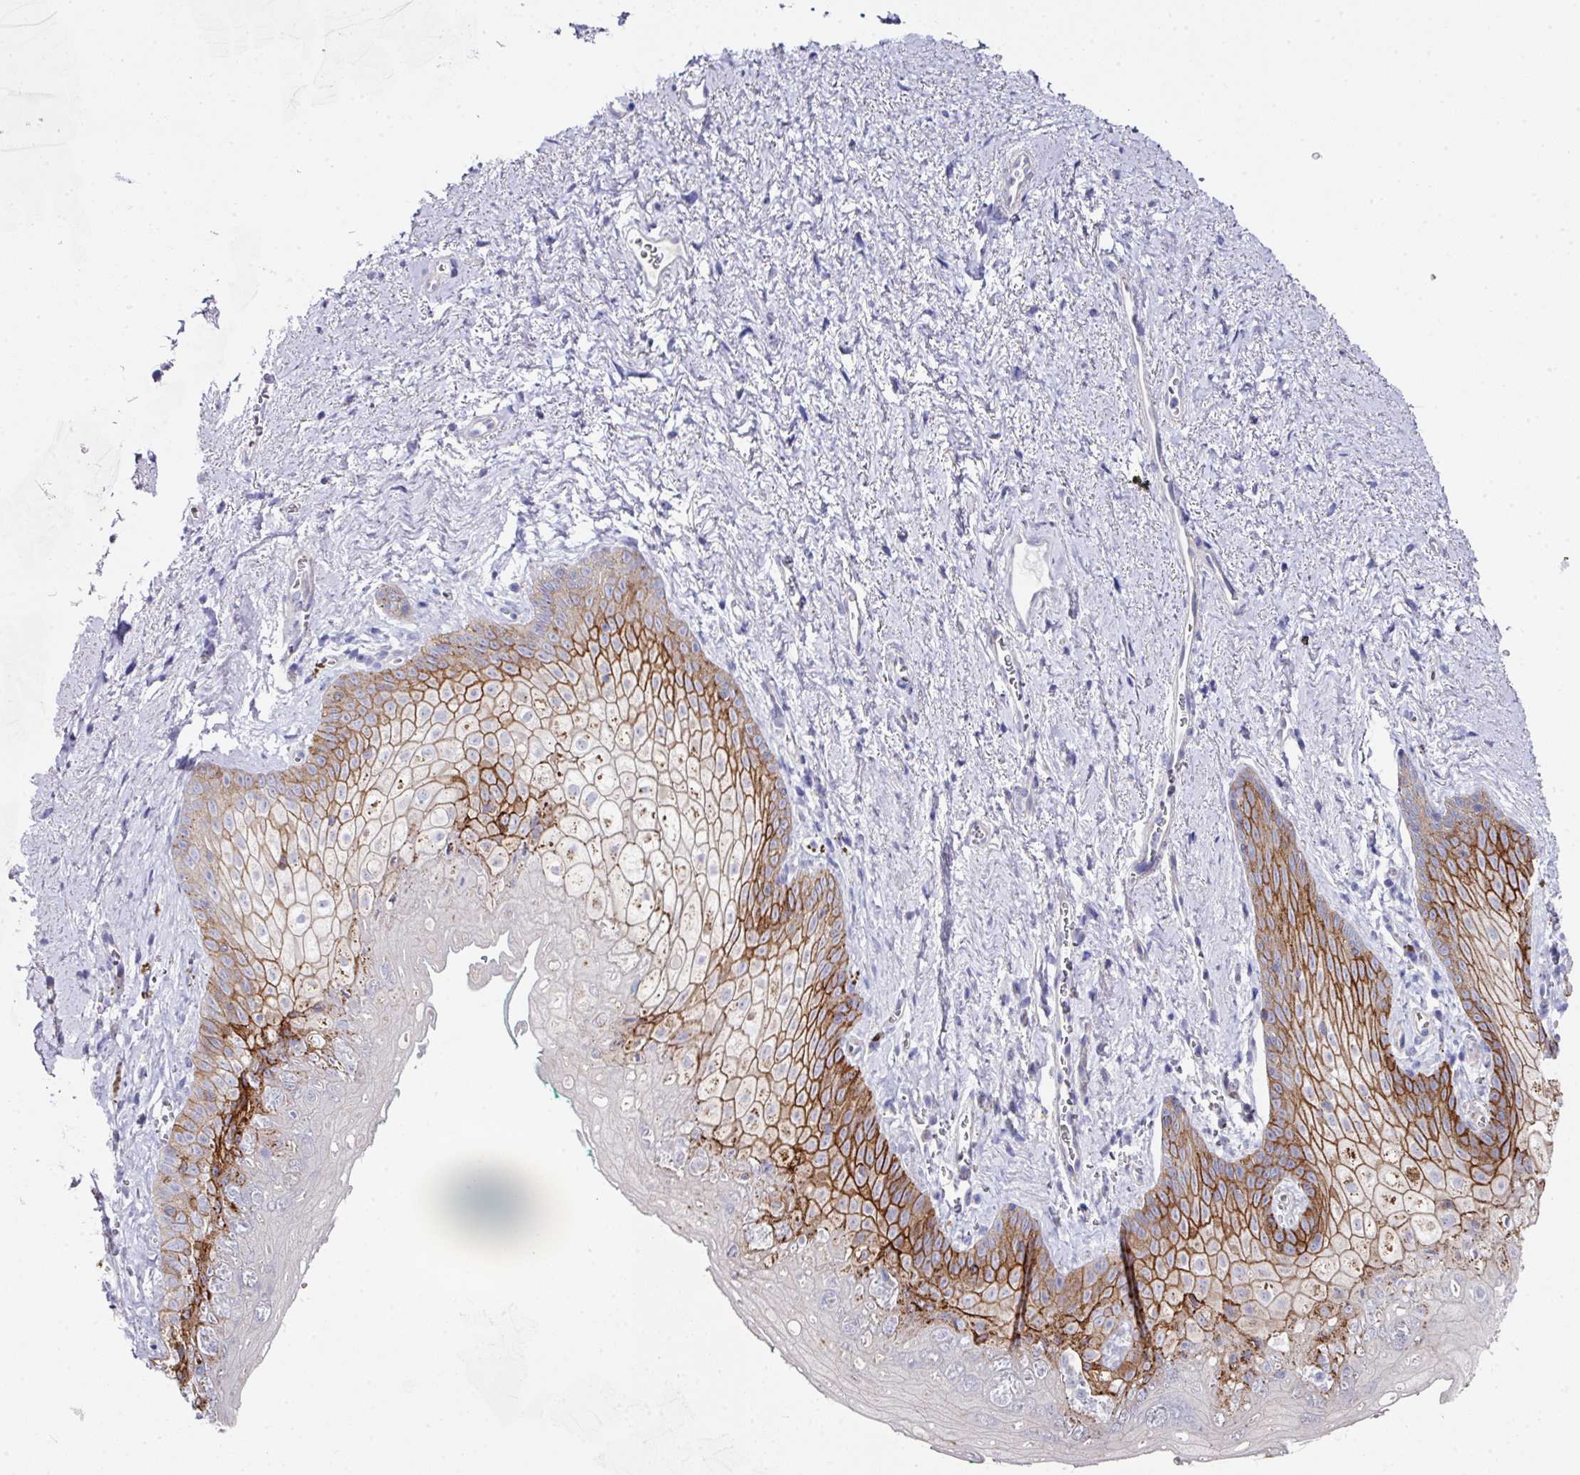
{"staining": {"intensity": "strong", "quantity": "25%-75%", "location": "cytoplasmic/membranous"}, "tissue": "vagina", "cell_type": "Squamous epithelial cells", "image_type": "normal", "snomed": [{"axis": "morphology", "description": "Normal tissue, NOS"}, {"axis": "topography", "description": "Vulva"}, {"axis": "topography", "description": "Vagina"}, {"axis": "topography", "description": "Peripheral nerve tissue"}], "caption": "Approximately 25%-75% of squamous epithelial cells in benign vagina demonstrate strong cytoplasmic/membranous protein expression as visualized by brown immunohistochemical staining.", "gene": "CLDN1", "patient": {"sex": "female", "age": 66}}